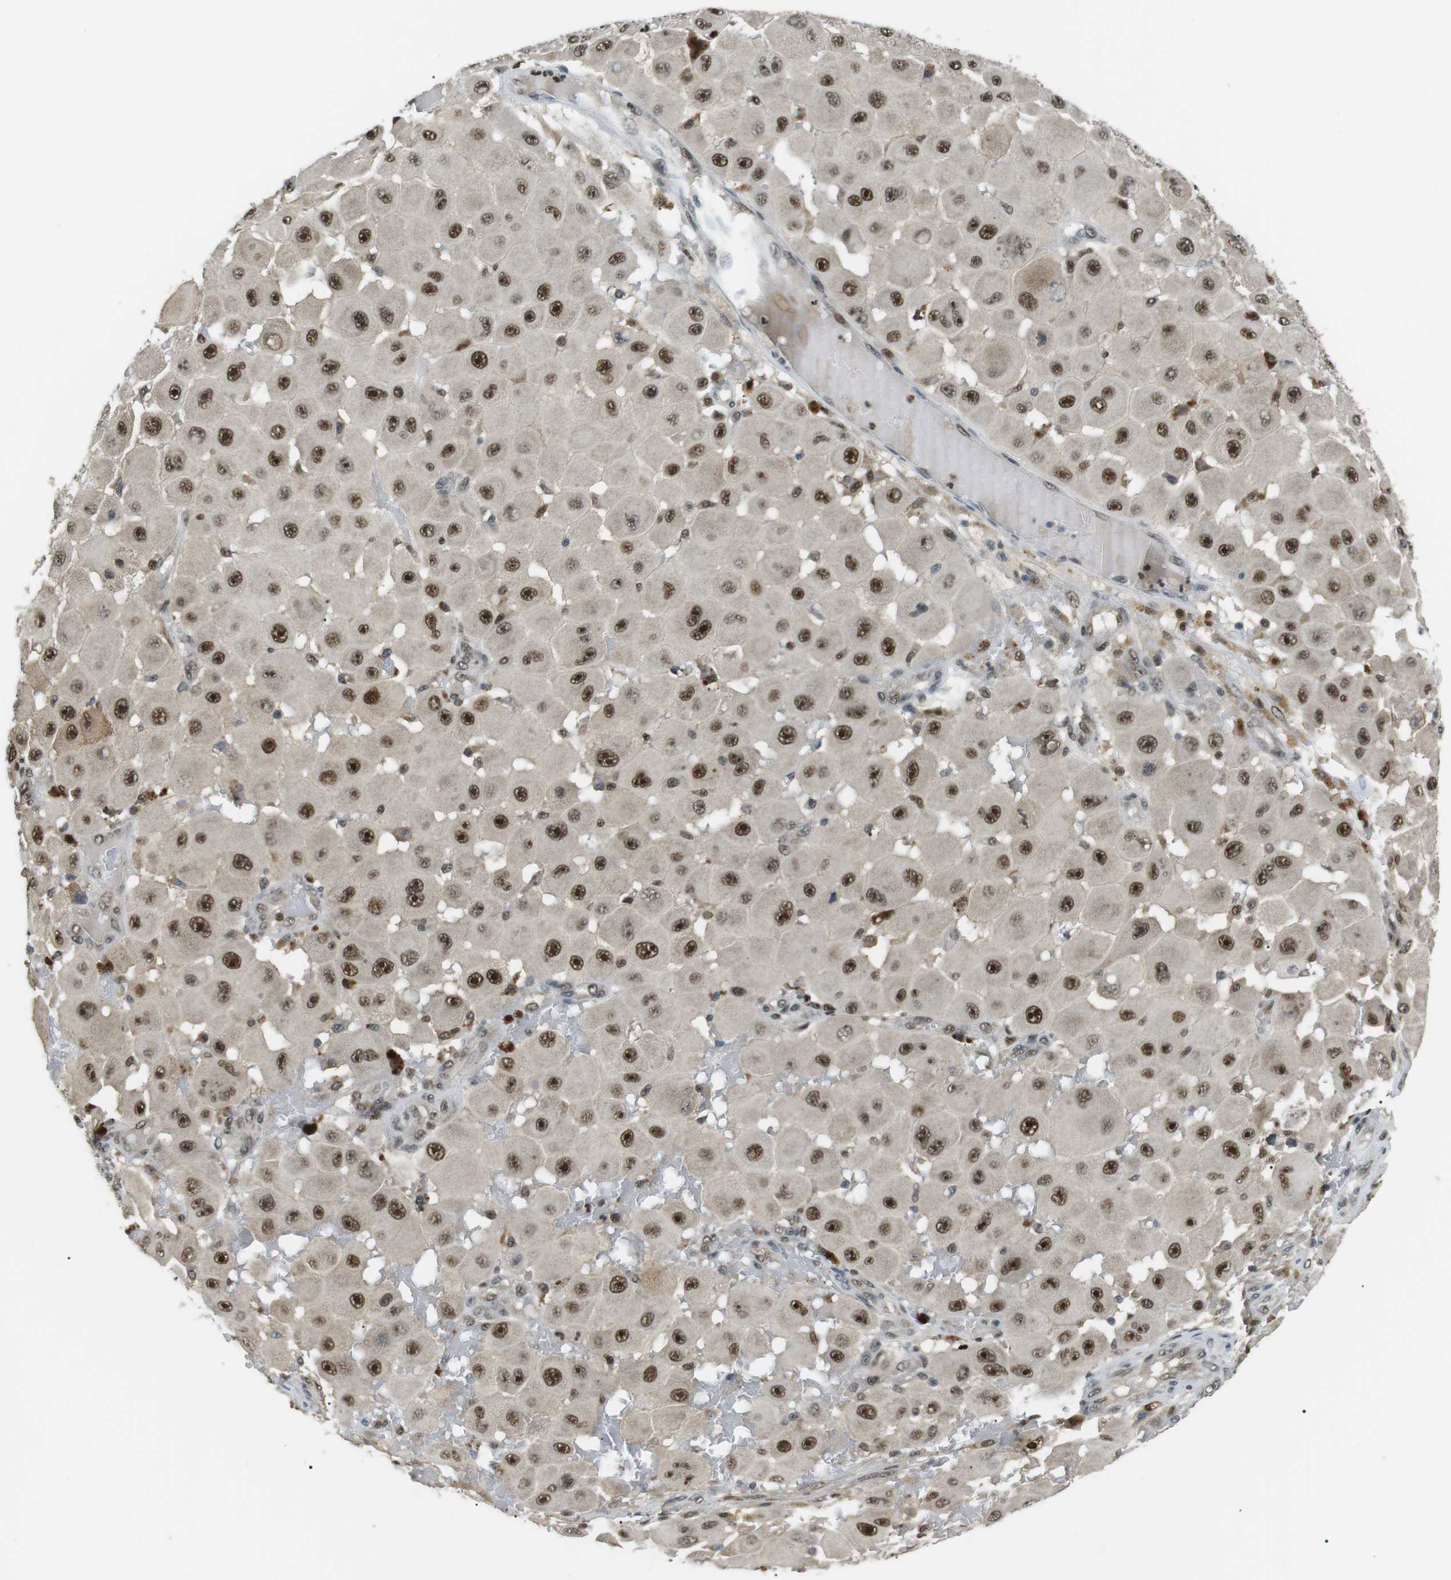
{"staining": {"intensity": "strong", "quantity": ">75%", "location": "nuclear"}, "tissue": "melanoma", "cell_type": "Tumor cells", "image_type": "cancer", "snomed": [{"axis": "morphology", "description": "Malignant melanoma, NOS"}, {"axis": "topography", "description": "Skin"}], "caption": "Strong nuclear protein positivity is identified in approximately >75% of tumor cells in malignant melanoma.", "gene": "ORAI3", "patient": {"sex": "female", "age": 81}}